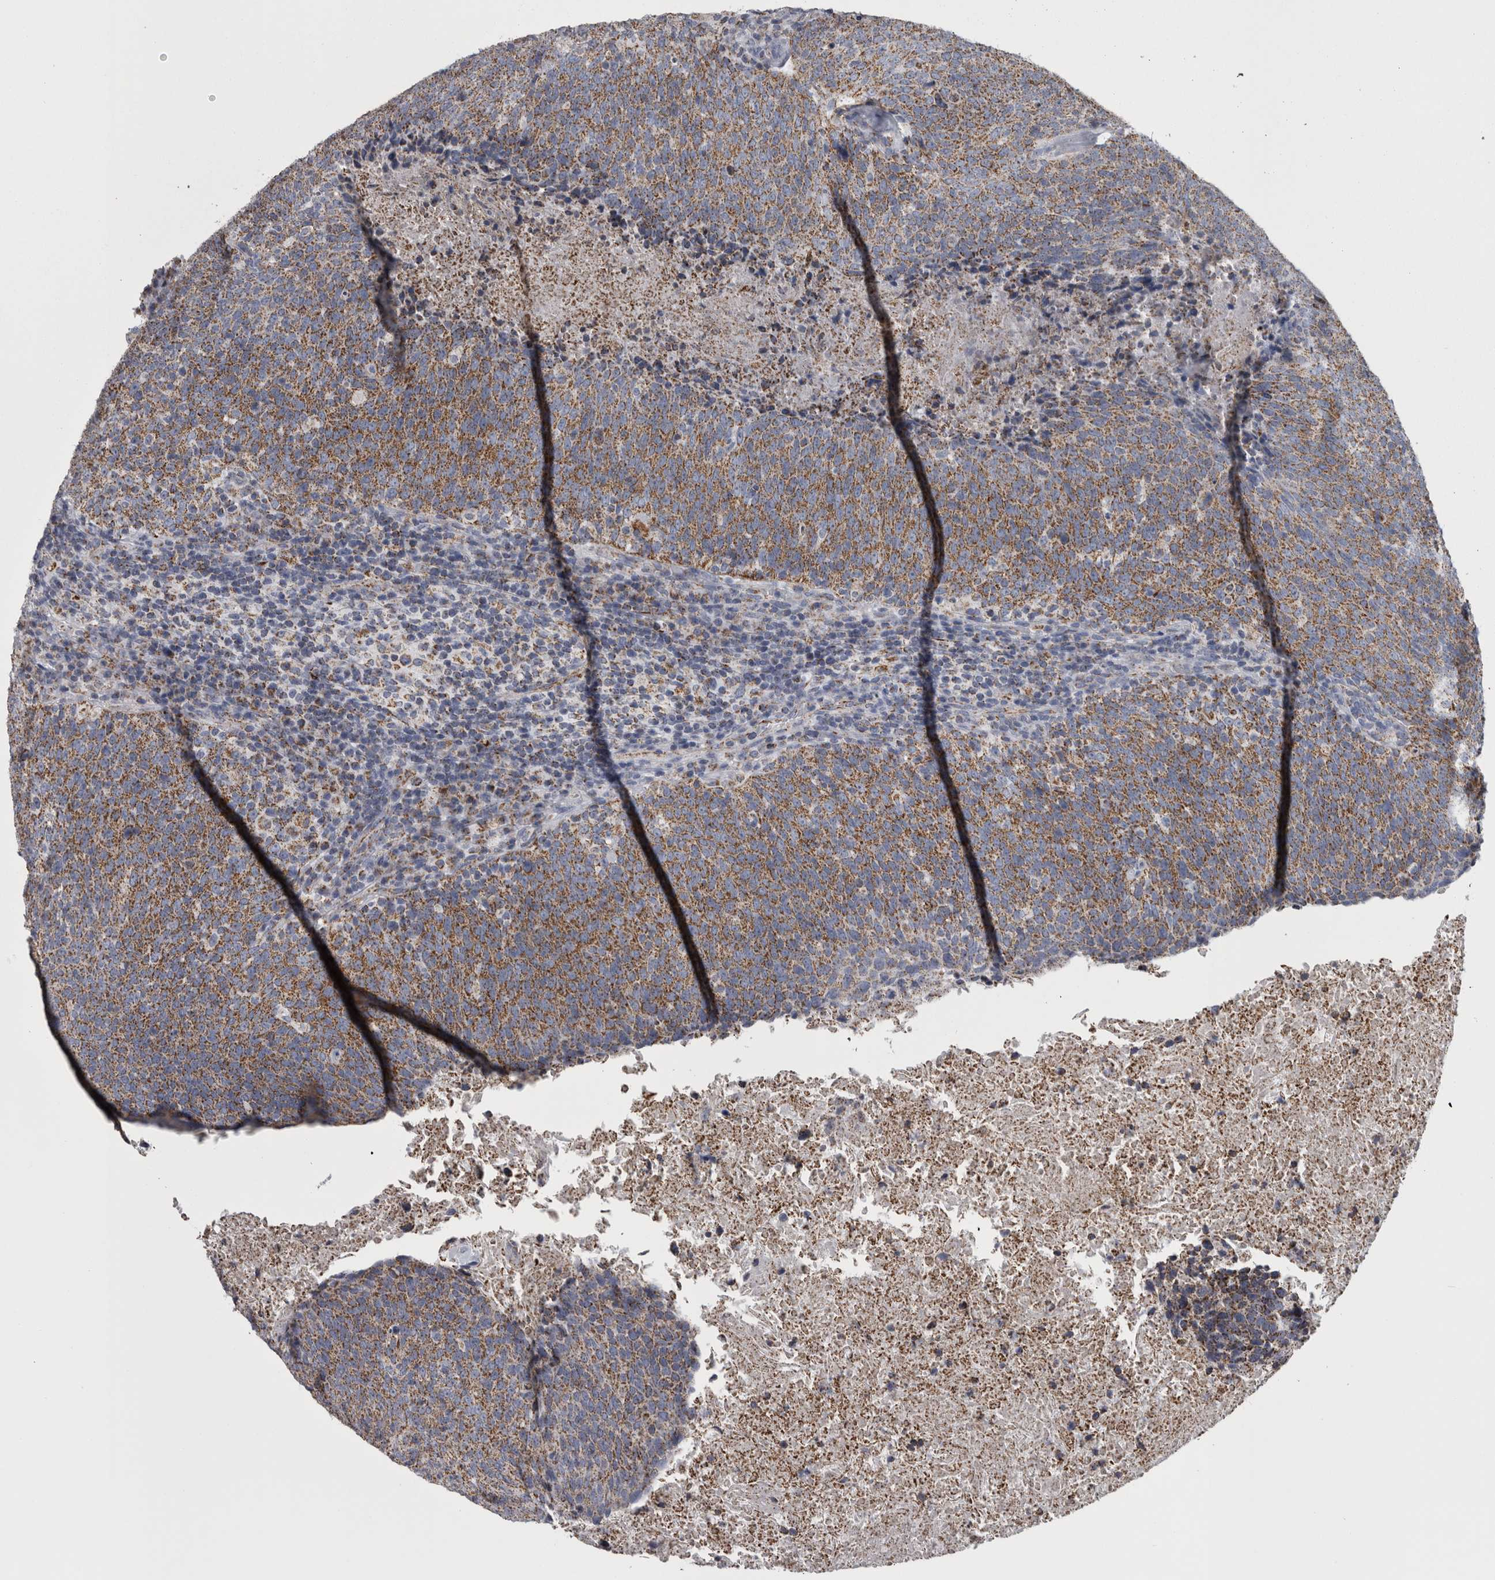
{"staining": {"intensity": "moderate", "quantity": ">75%", "location": "cytoplasmic/membranous"}, "tissue": "head and neck cancer", "cell_type": "Tumor cells", "image_type": "cancer", "snomed": [{"axis": "morphology", "description": "Squamous cell carcinoma, NOS"}, {"axis": "morphology", "description": "Squamous cell carcinoma, metastatic, NOS"}, {"axis": "topography", "description": "Lymph node"}, {"axis": "topography", "description": "Head-Neck"}], "caption": "Head and neck cancer stained with a brown dye shows moderate cytoplasmic/membranous positive staining in about >75% of tumor cells.", "gene": "DBT", "patient": {"sex": "male", "age": 62}}